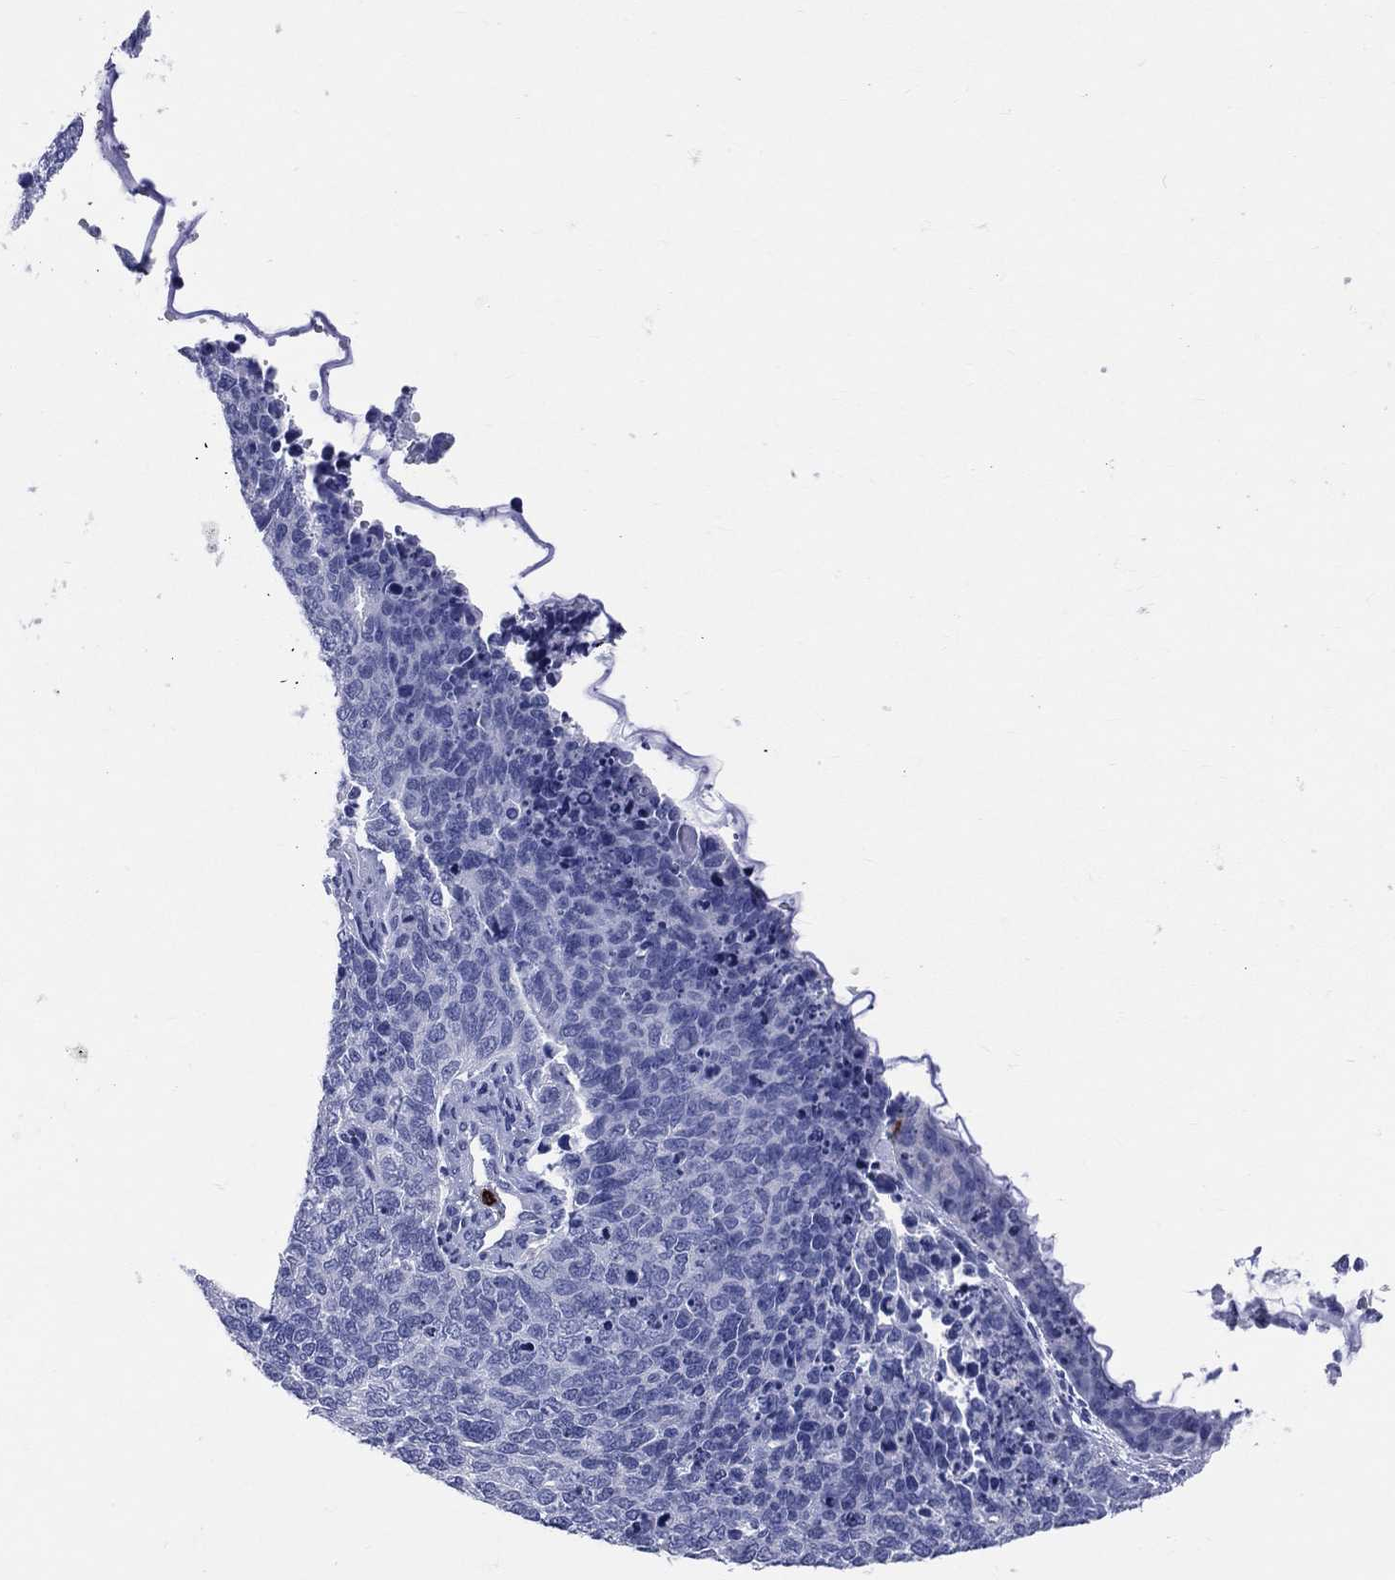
{"staining": {"intensity": "negative", "quantity": "none", "location": "none"}, "tissue": "cervical cancer", "cell_type": "Tumor cells", "image_type": "cancer", "snomed": [{"axis": "morphology", "description": "Squamous cell carcinoma, NOS"}, {"axis": "topography", "description": "Cervix"}], "caption": "This is an IHC histopathology image of human squamous cell carcinoma (cervical). There is no expression in tumor cells.", "gene": "PGLYRP1", "patient": {"sex": "female", "age": 63}}